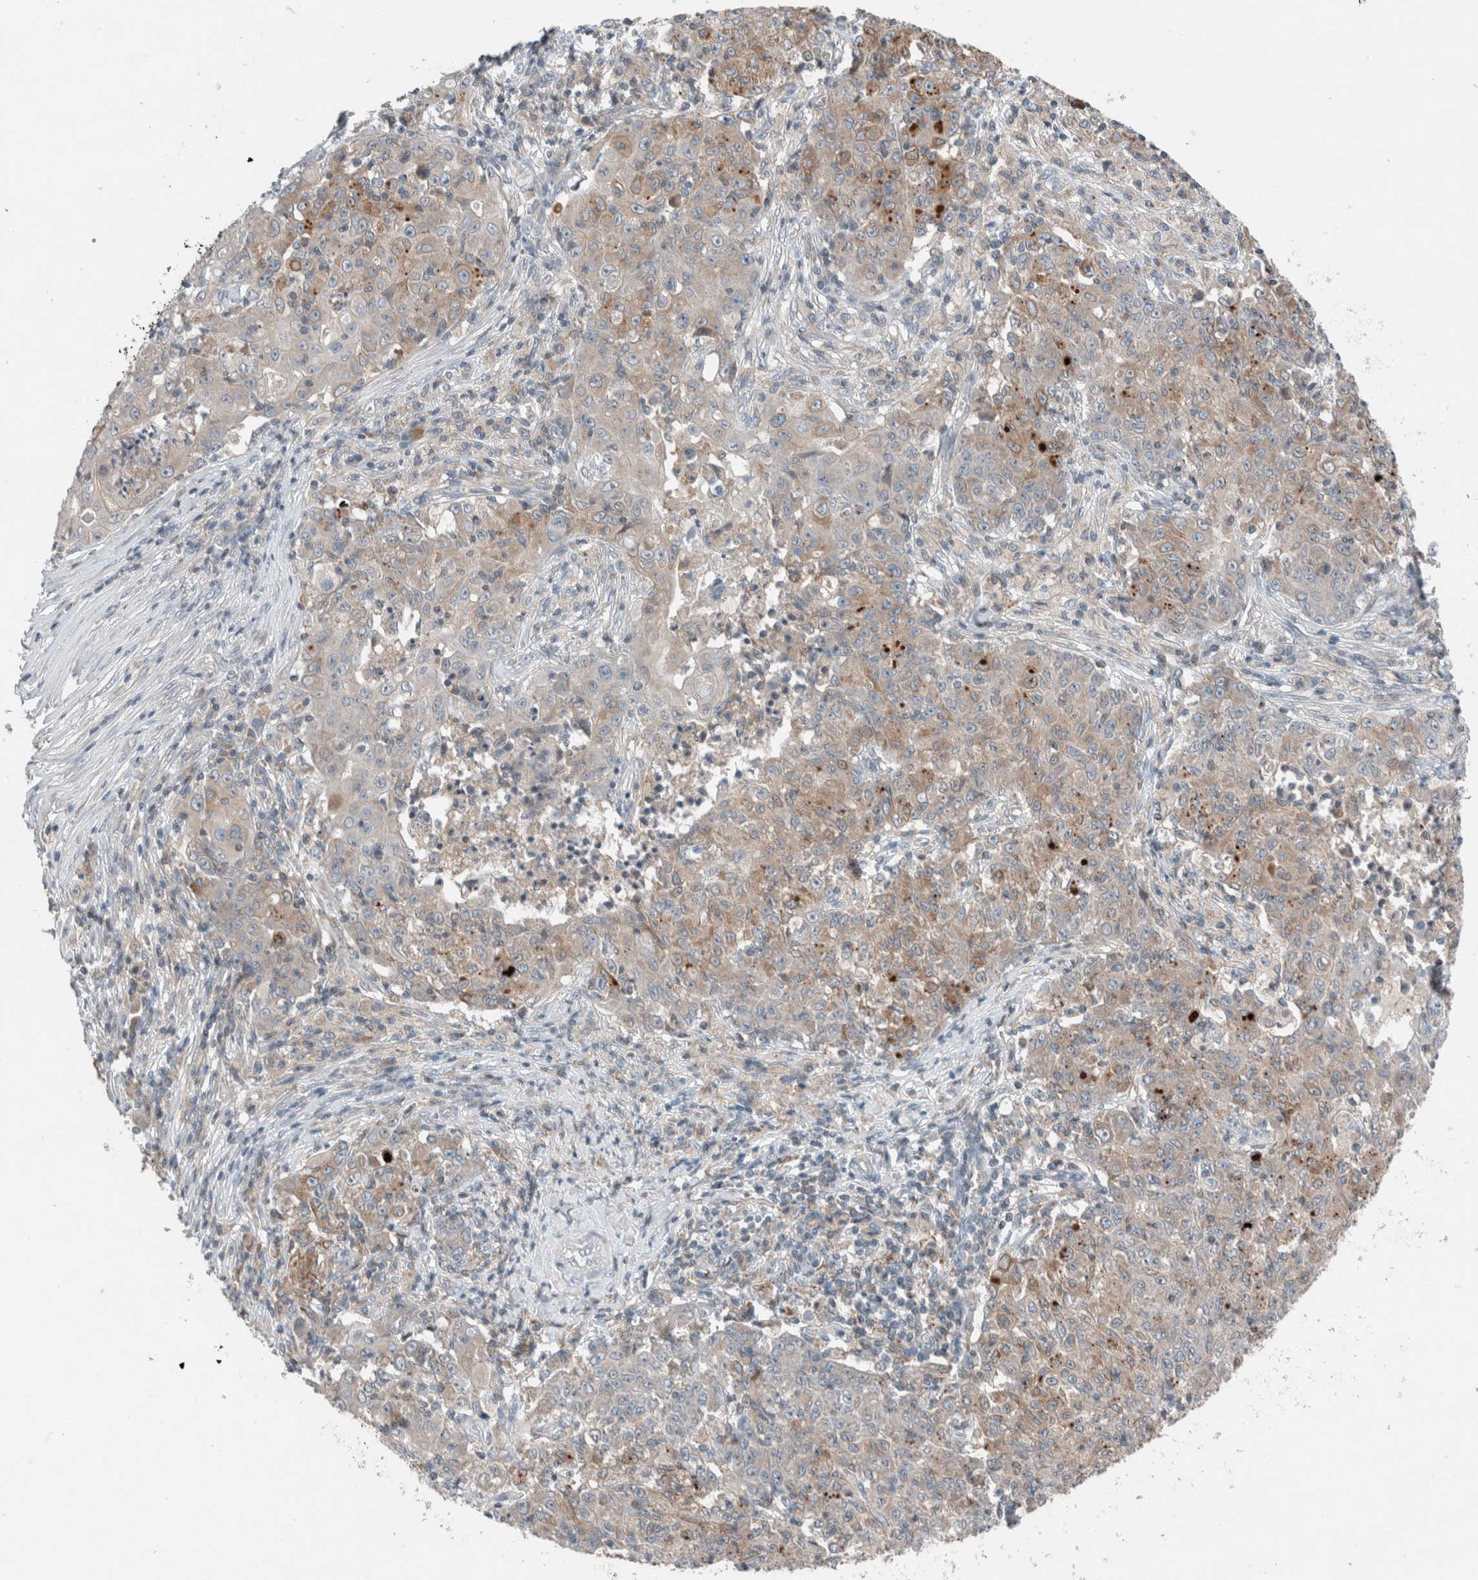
{"staining": {"intensity": "weak", "quantity": "25%-75%", "location": "cytoplasmic/membranous"}, "tissue": "ovarian cancer", "cell_type": "Tumor cells", "image_type": "cancer", "snomed": [{"axis": "morphology", "description": "Carcinoma, endometroid"}, {"axis": "topography", "description": "Ovary"}], "caption": "Human endometroid carcinoma (ovarian) stained with a brown dye demonstrates weak cytoplasmic/membranous positive expression in approximately 25%-75% of tumor cells.", "gene": "UGCG", "patient": {"sex": "female", "age": 42}}